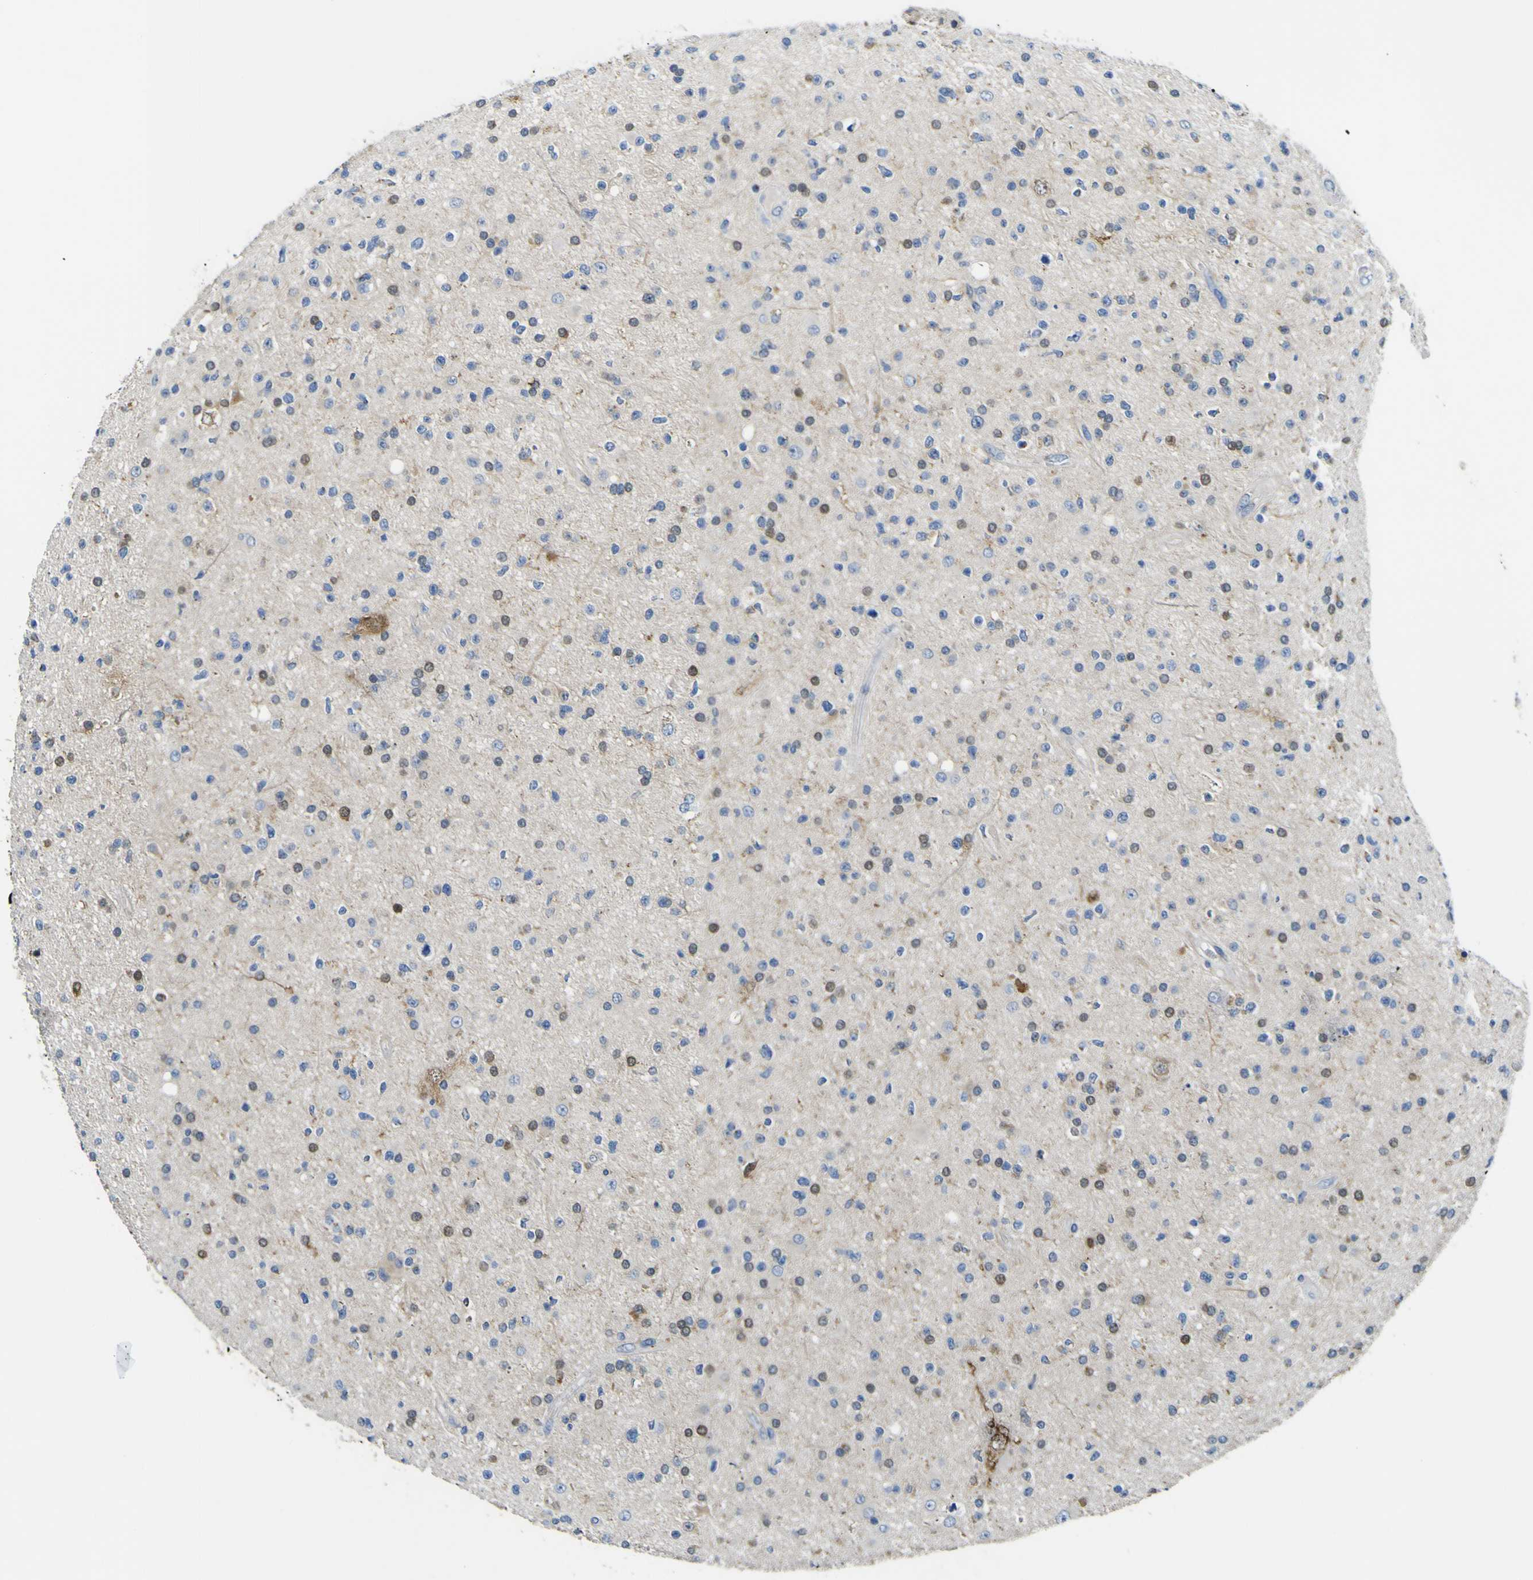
{"staining": {"intensity": "moderate", "quantity": "<25%", "location": "cytoplasmic/membranous,nuclear"}, "tissue": "glioma", "cell_type": "Tumor cells", "image_type": "cancer", "snomed": [{"axis": "morphology", "description": "Glioma, malignant, High grade"}, {"axis": "topography", "description": "Brain"}], "caption": "A brown stain shows moderate cytoplasmic/membranous and nuclear positivity of a protein in human malignant glioma (high-grade) tumor cells.", "gene": "ALDH18A1", "patient": {"sex": "male", "age": 33}}